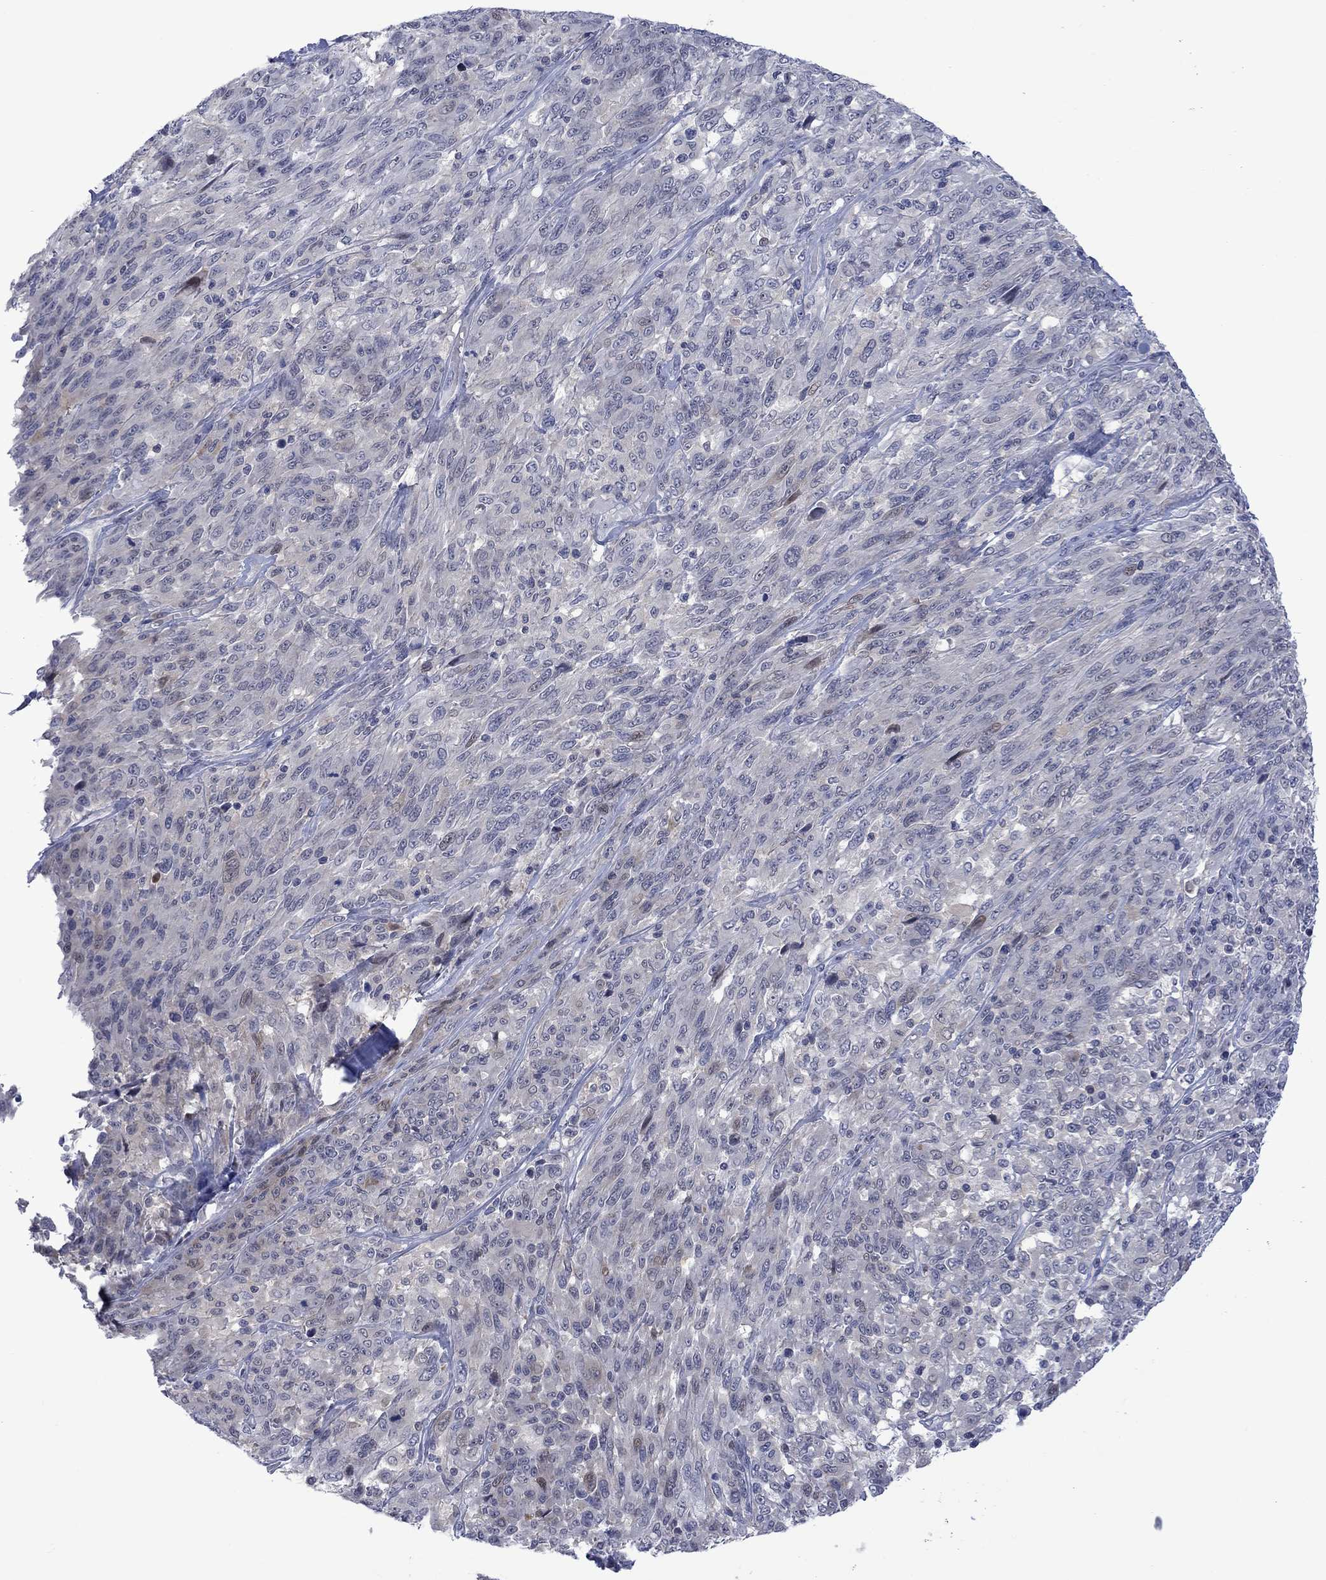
{"staining": {"intensity": "negative", "quantity": "none", "location": "none"}, "tissue": "melanoma", "cell_type": "Tumor cells", "image_type": "cancer", "snomed": [{"axis": "morphology", "description": "Malignant melanoma, NOS"}, {"axis": "topography", "description": "Skin"}], "caption": "A high-resolution micrograph shows immunohistochemistry staining of melanoma, which shows no significant staining in tumor cells.", "gene": "AGL", "patient": {"sex": "female", "age": 91}}